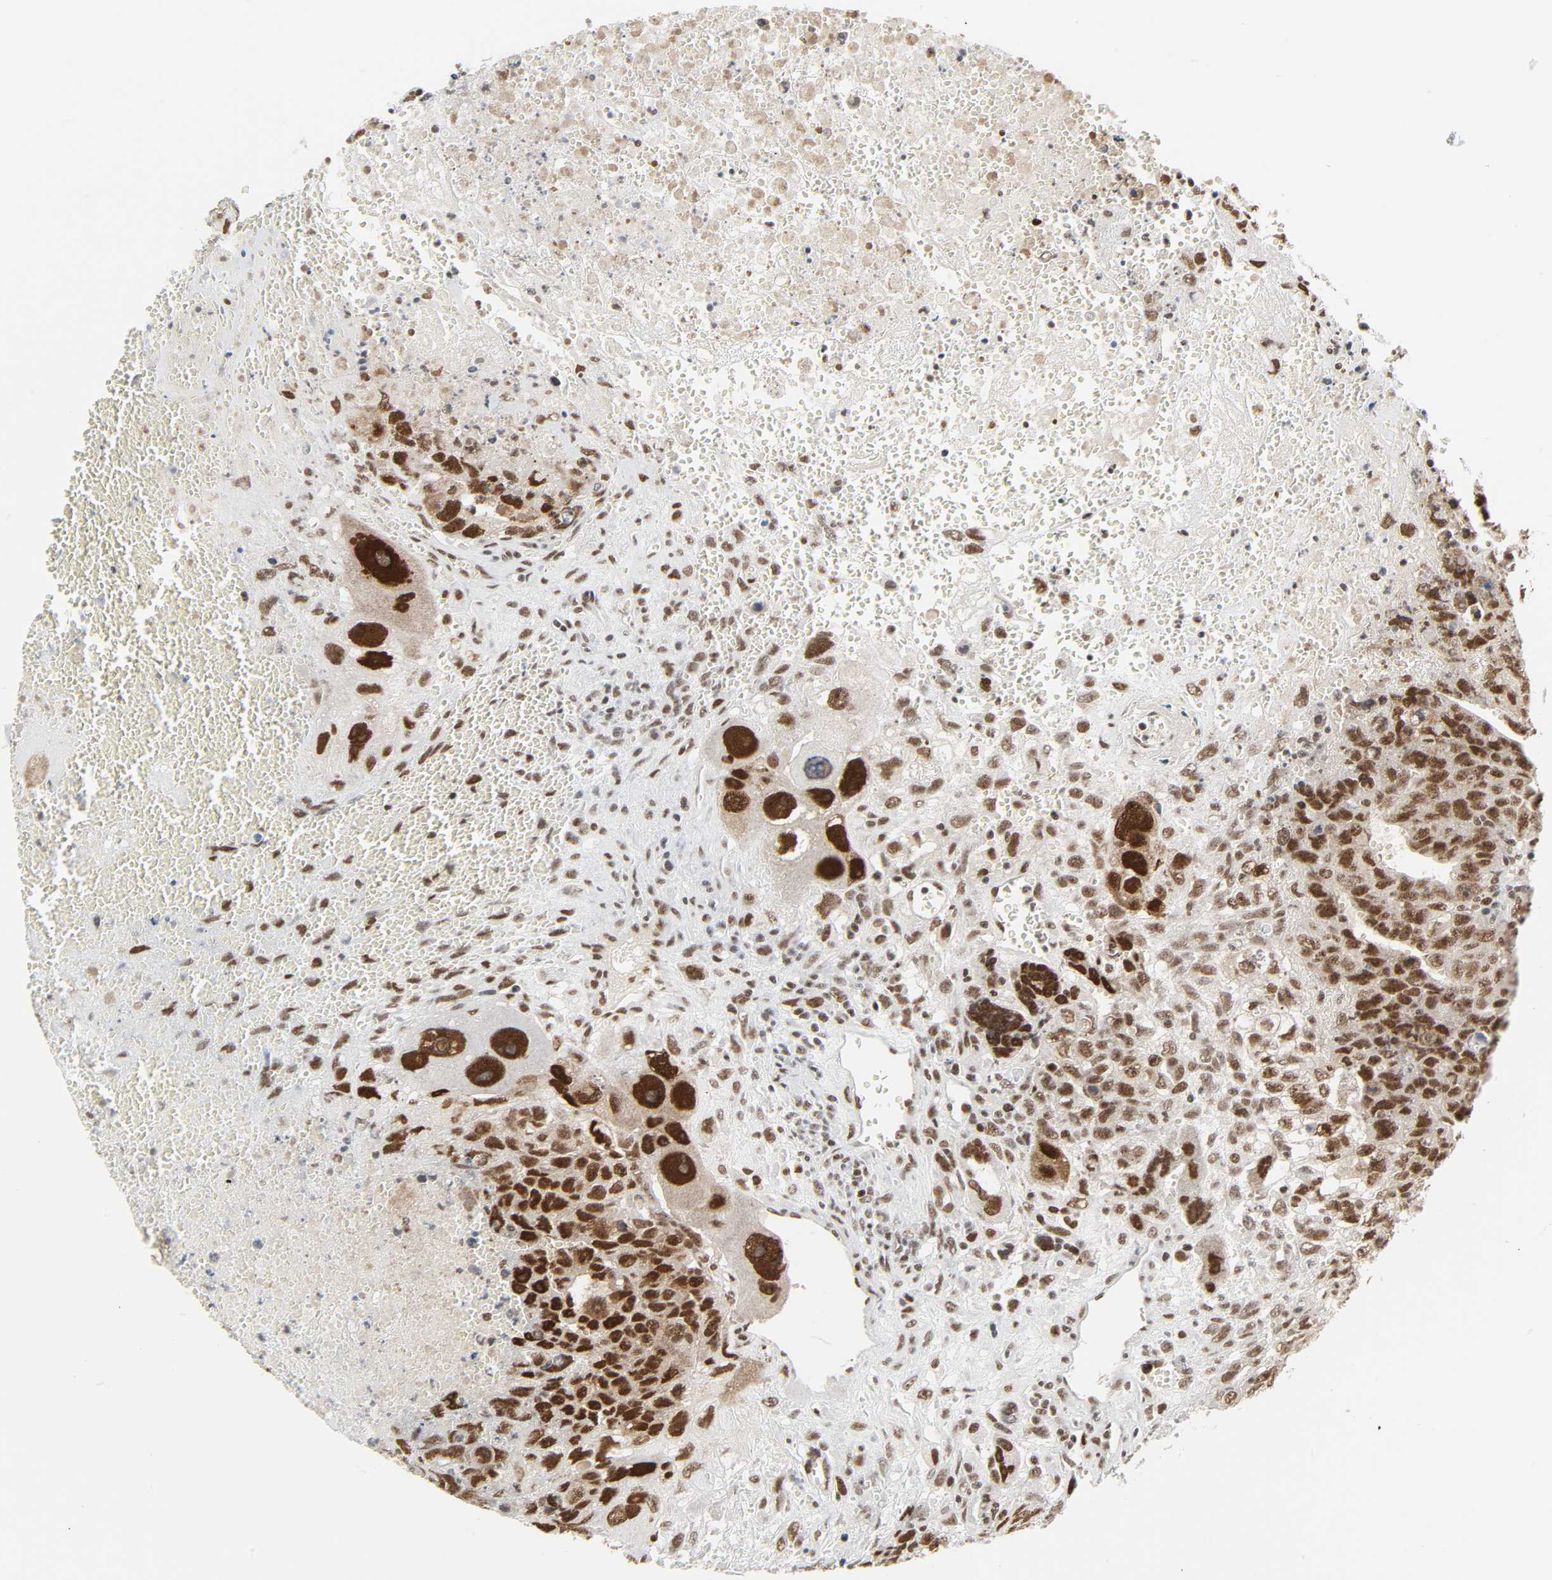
{"staining": {"intensity": "strong", "quantity": ">75%", "location": "nuclear"}, "tissue": "testis cancer", "cell_type": "Tumor cells", "image_type": "cancer", "snomed": [{"axis": "morphology", "description": "Carcinoma, Embryonal, NOS"}, {"axis": "topography", "description": "Testis"}], "caption": "Protein expression analysis of testis cancer (embryonal carcinoma) shows strong nuclear expression in about >75% of tumor cells.", "gene": "CDK7", "patient": {"sex": "male", "age": 28}}